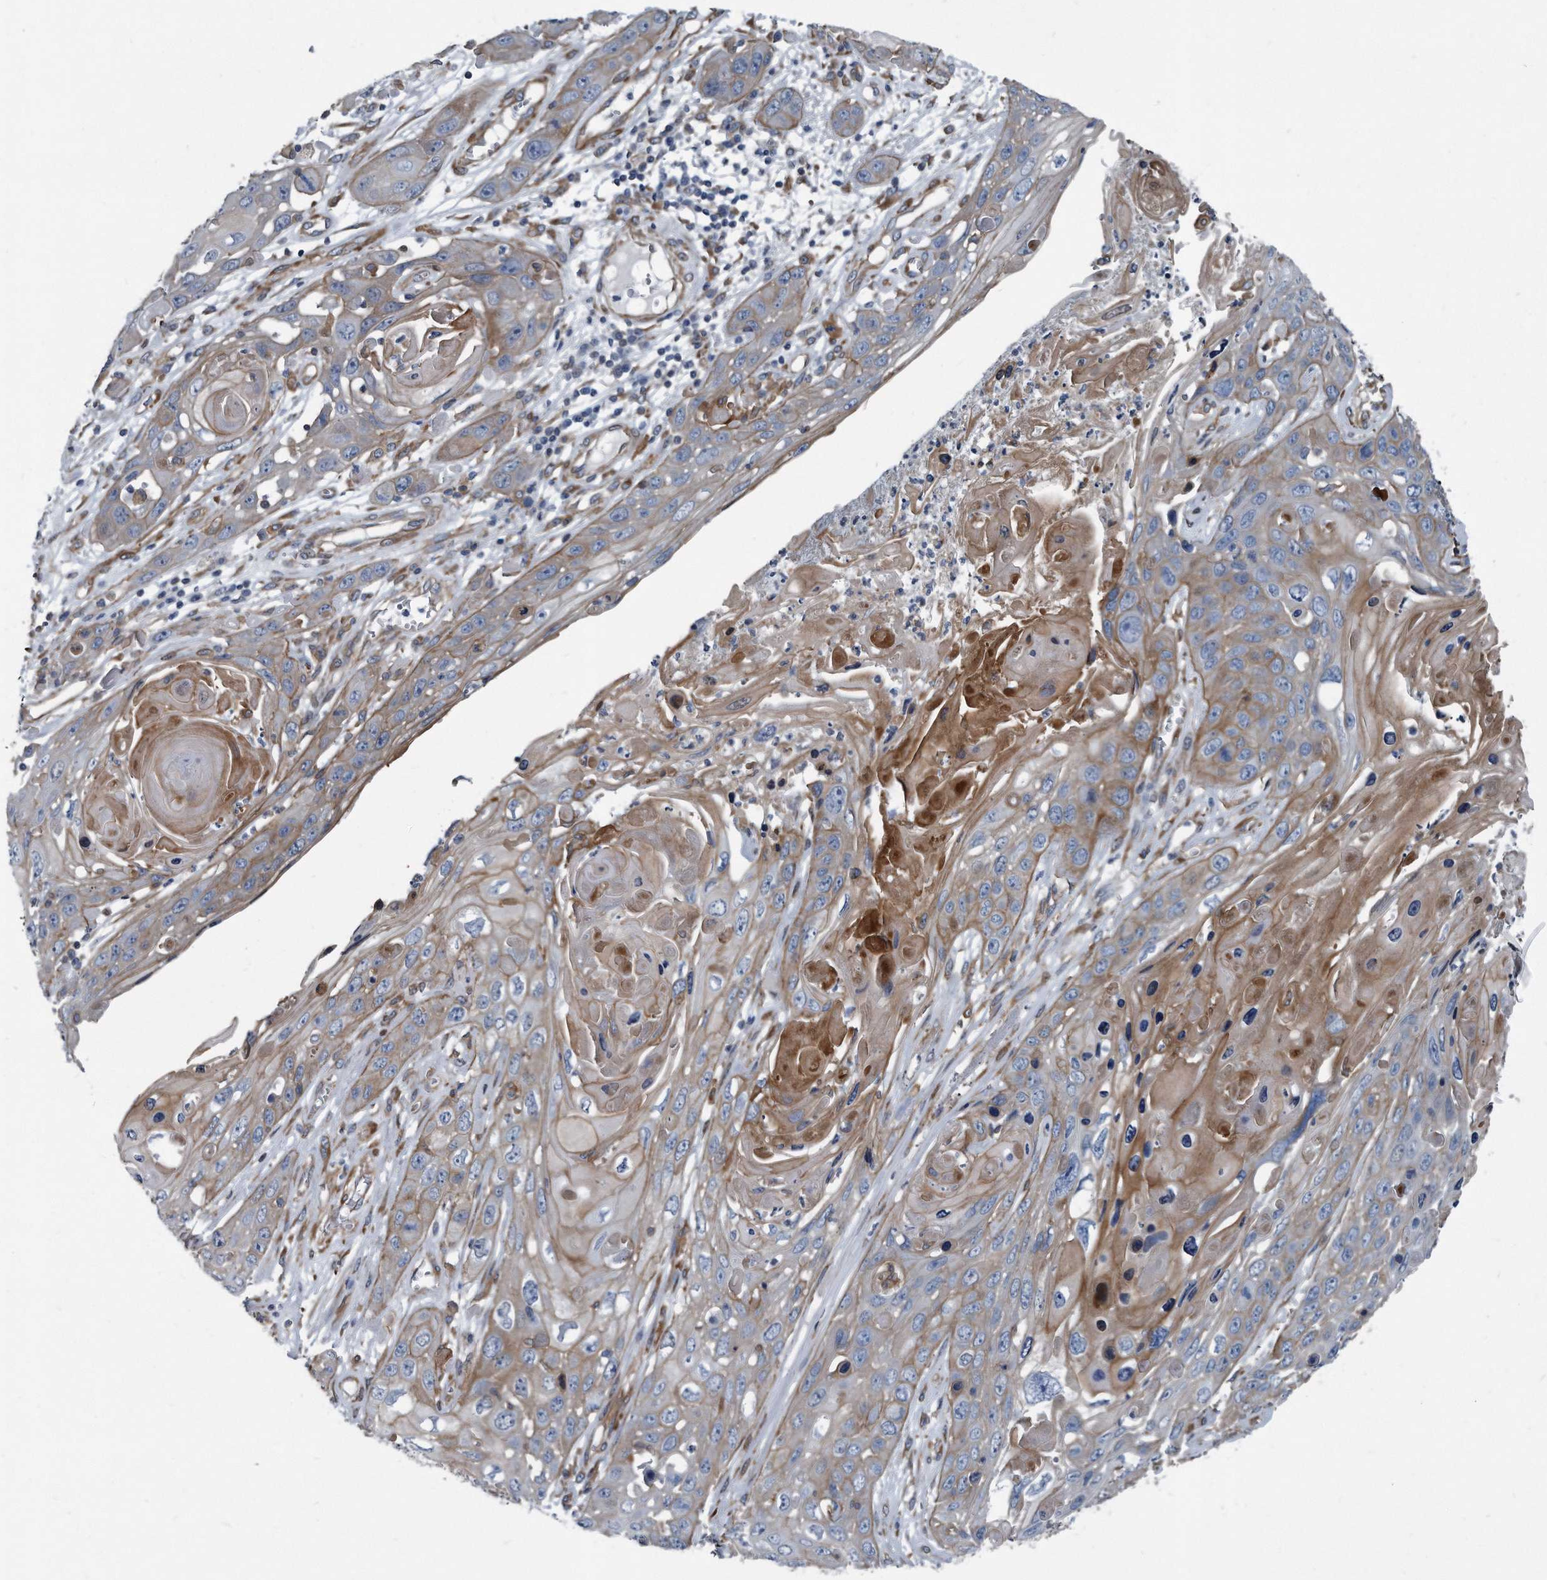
{"staining": {"intensity": "moderate", "quantity": "<25%", "location": "cytoplasmic/membranous"}, "tissue": "skin cancer", "cell_type": "Tumor cells", "image_type": "cancer", "snomed": [{"axis": "morphology", "description": "Squamous cell carcinoma, NOS"}, {"axis": "topography", "description": "Skin"}], "caption": "Immunohistochemistry (IHC) staining of skin cancer (squamous cell carcinoma), which demonstrates low levels of moderate cytoplasmic/membranous expression in about <25% of tumor cells indicating moderate cytoplasmic/membranous protein staining. The staining was performed using DAB (brown) for protein detection and nuclei were counterstained in hematoxylin (blue).", "gene": "PLEC", "patient": {"sex": "male", "age": 55}}